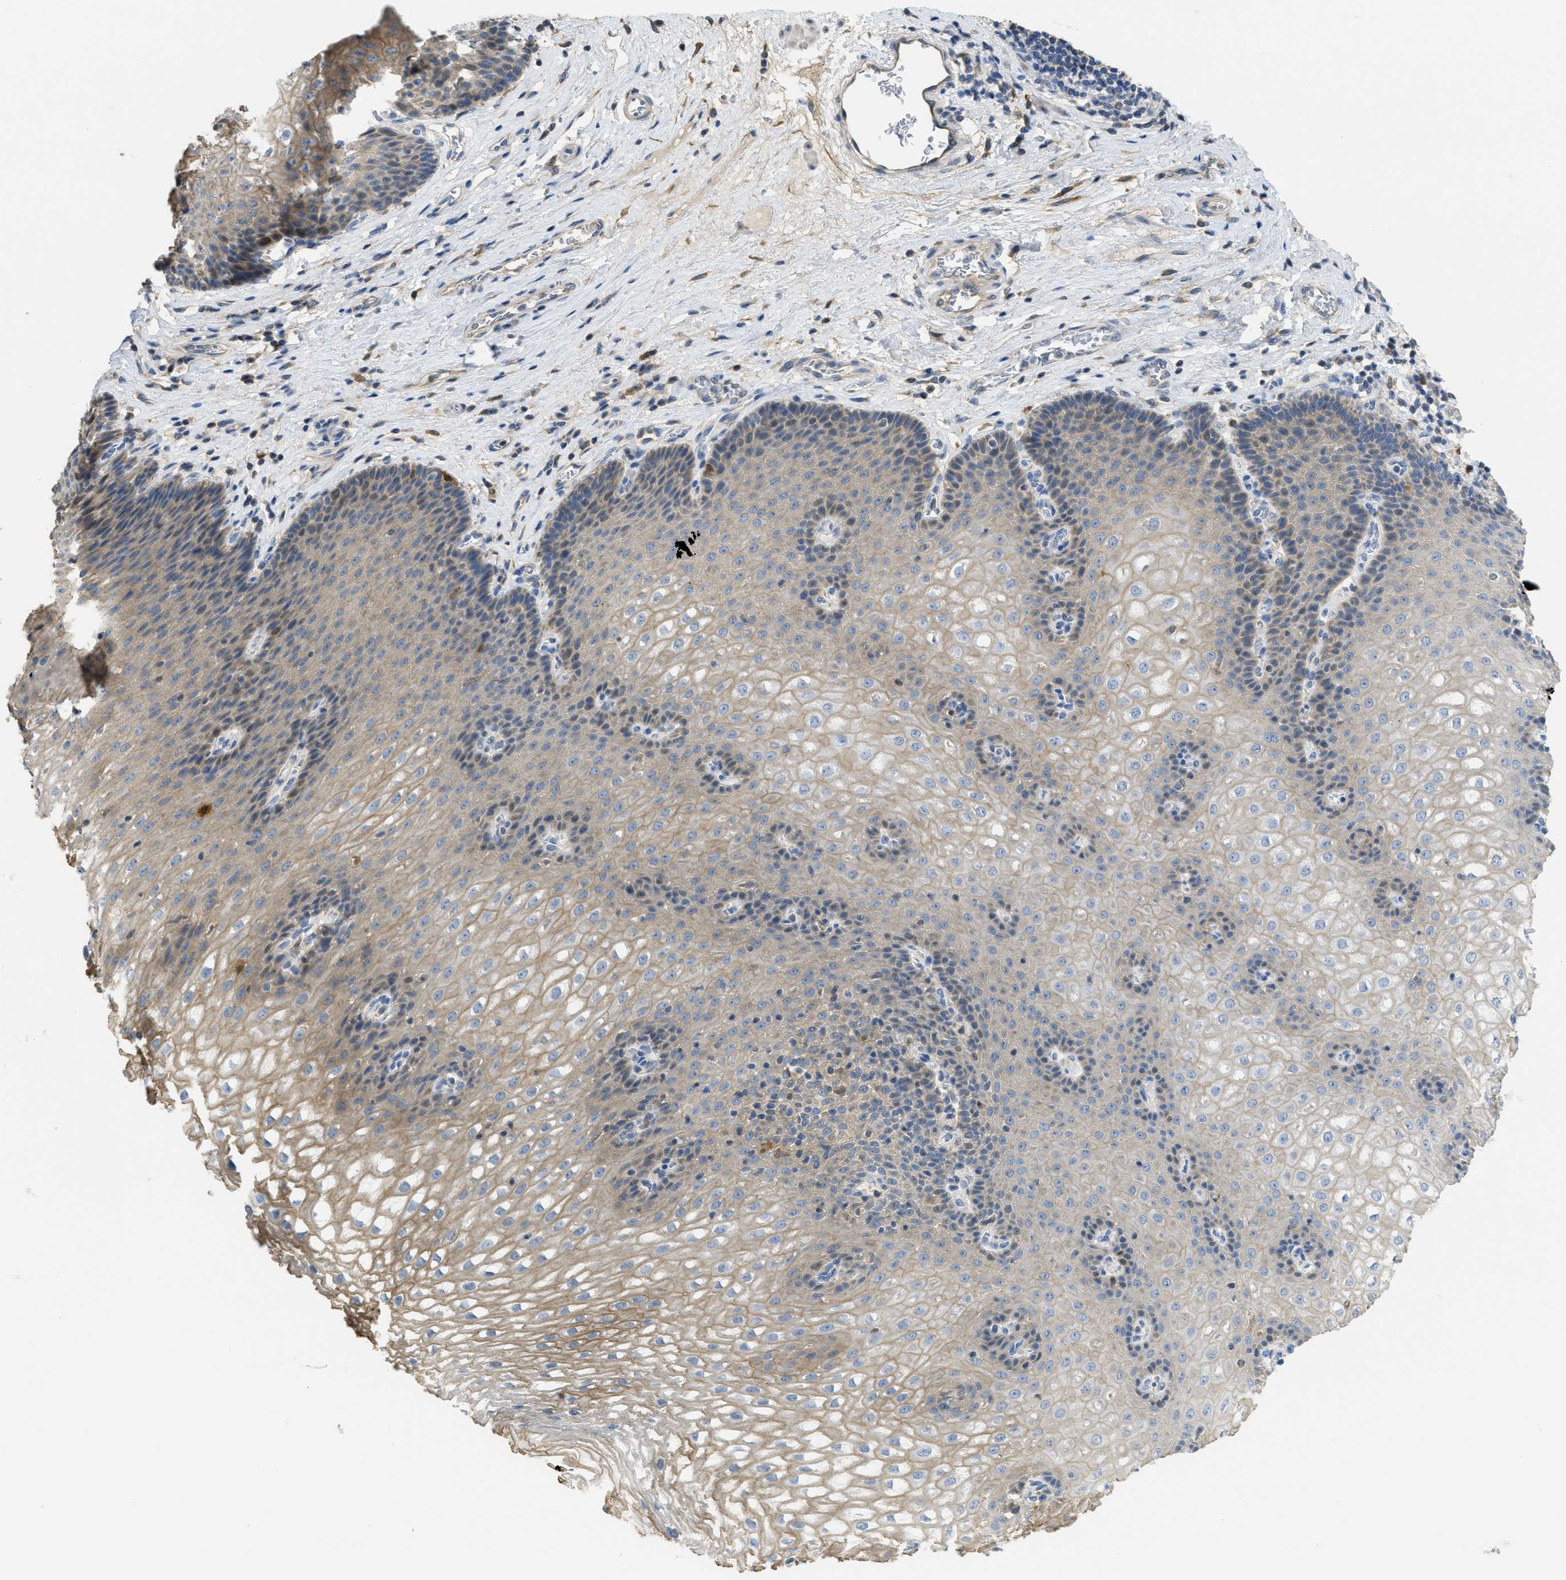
{"staining": {"intensity": "weak", "quantity": "25%-75%", "location": "cytoplasmic/membranous"}, "tissue": "esophagus", "cell_type": "Squamous epithelial cells", "image_type": "normal", "snomed": [{"axis": "morphology", "description": "Normal tissue, NOS"}, {"axis": "topography", "description": "Esophagus"}], "caption": "Immunohistochemical staining of unremarkable esophagus reveals weak cytoplasmic/membranous protein expression in about 25%-75% of squamous epithelial cells.", "gene": "SFXN2", "patient": {"sex": "male", "age": 48}}